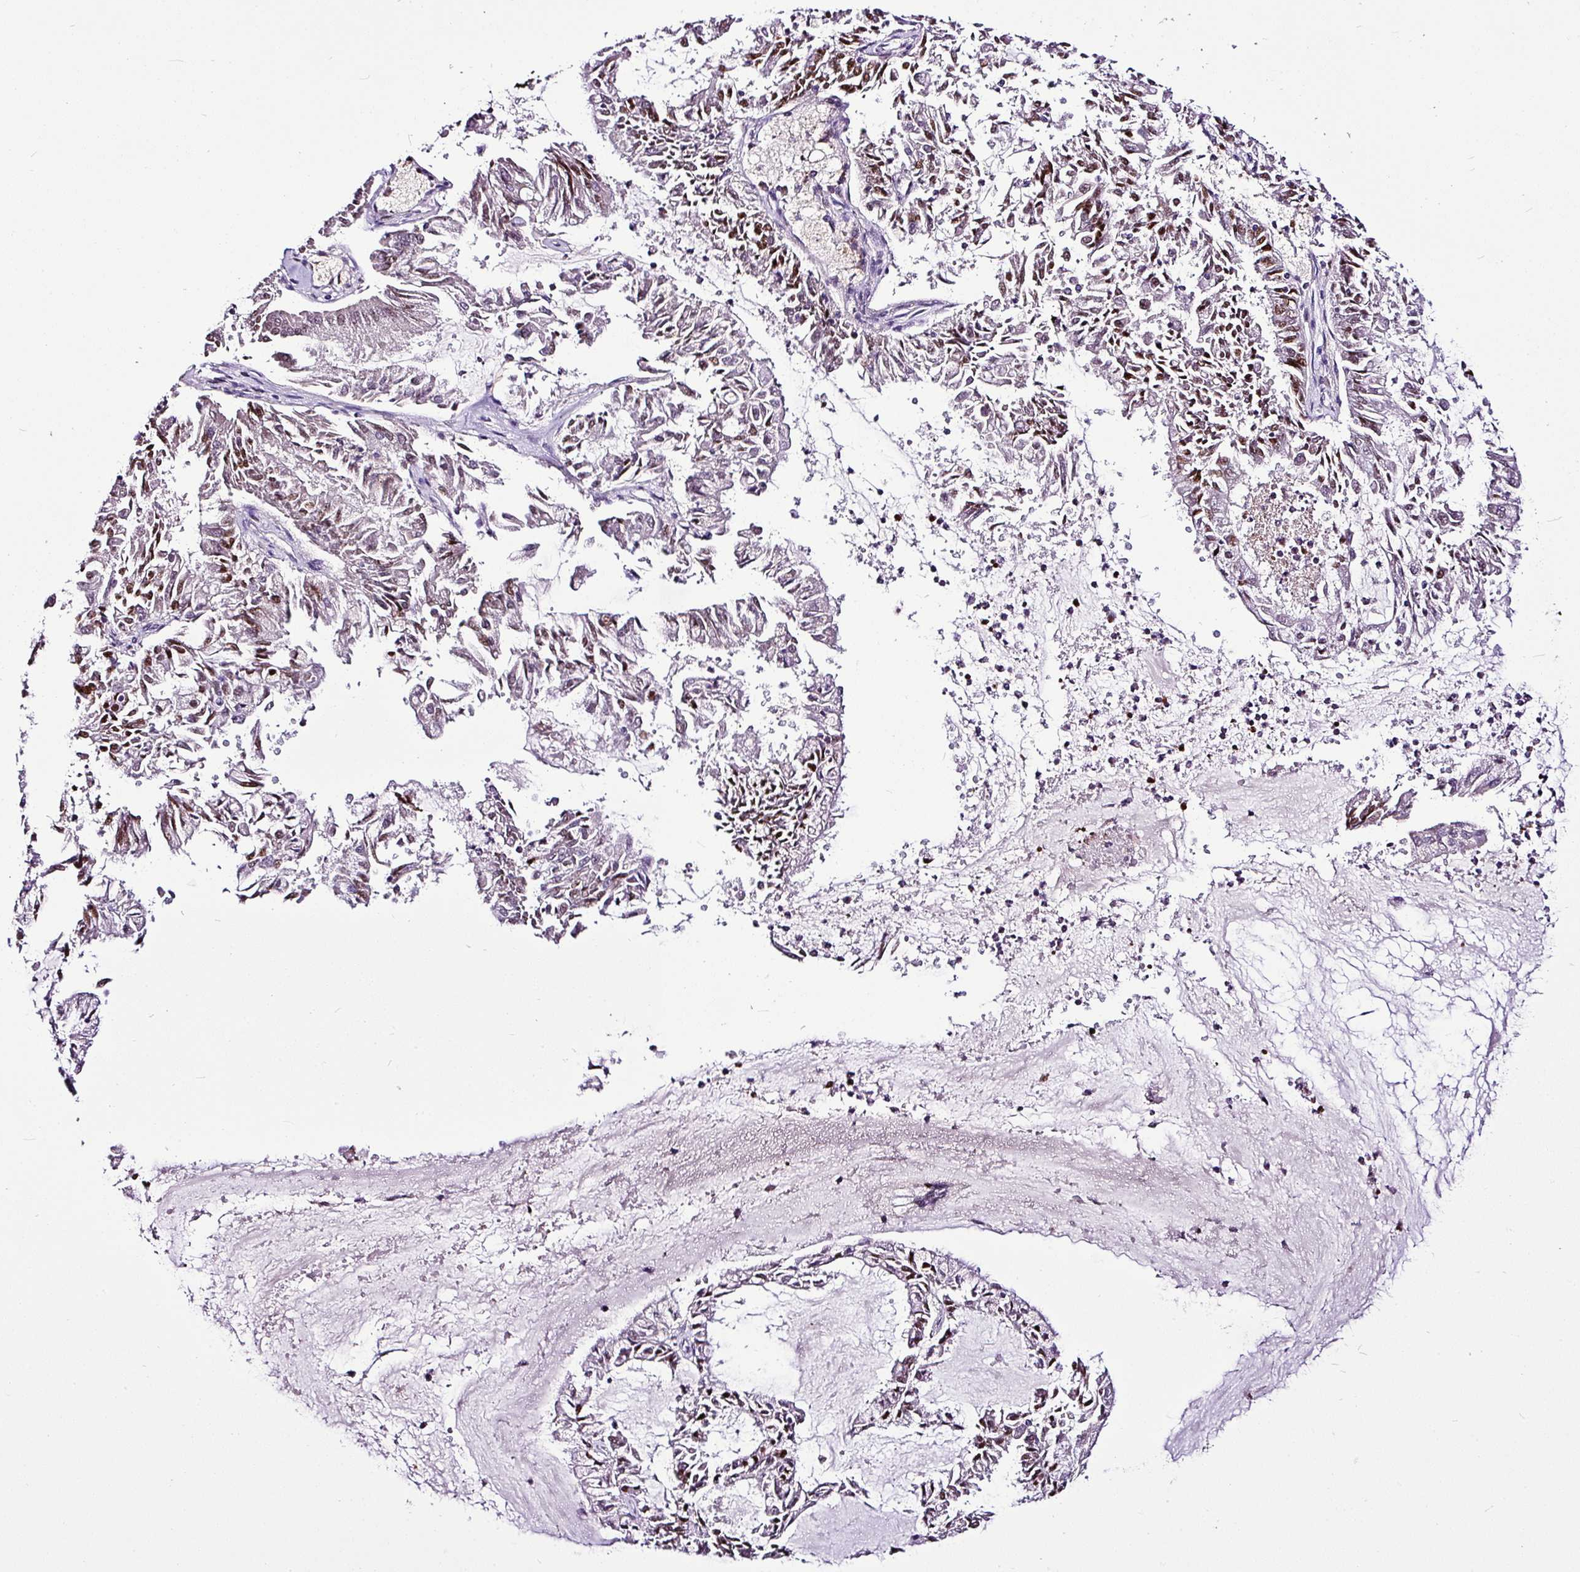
{"staining": {"intensity": "moderate", "quantity": ">75%", "location": "nuclear"}, "tissue": "endometrial cancer", "cell_type": "Tumor cells", "image_type": "cancer", "snomed": [{"axis": "morphology", "description": "Adenocarcinoma, NOS"}, {"axis": "topography", "description": "Endometrium"}], "caption": "Protein staining displays moderate nuclear positivity in about >75% of tumor cells in endometrial adenocarcinoma.", "gene": "ESR1", "patient": {"sex": "female", "age": 57}}